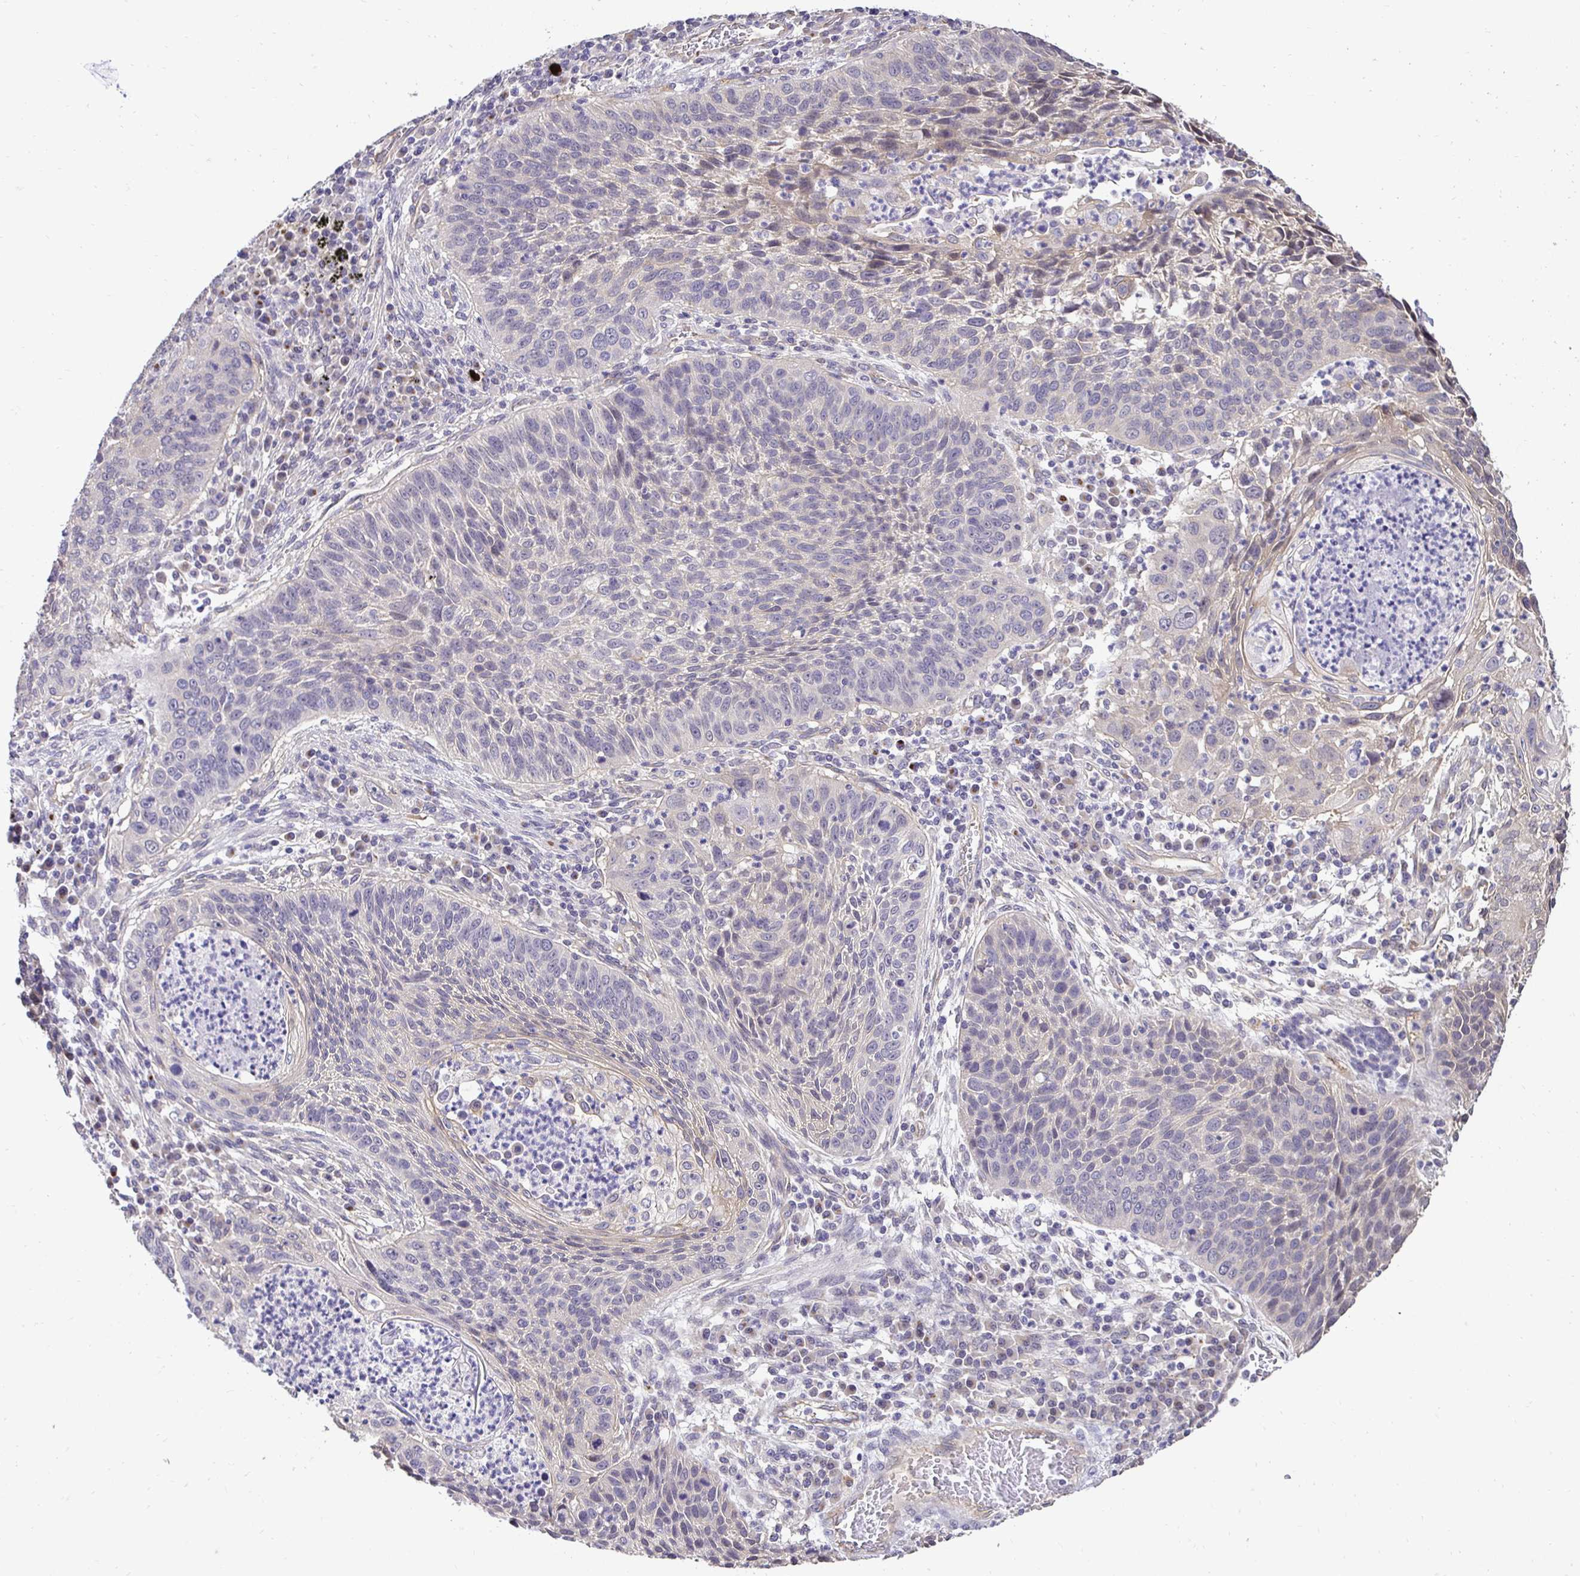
{"staining": {"intensity": "negative", "quantity": "none", "location": "none"}, "tissue": "lung cancer", "cell_type": "Tumor cells", "image_type": "cancer", "snomed": [{"axis": "morphology", "description": "Squamous cell carcinoma, NOS"}, {"axis": "morphology", "description": "Squamous cell carcinoma, metastatic, NOS"}, {"axis": "topography", "description": "Lung"}, {"axis": "topography", "description": "Pleura, NOS"}], "caption": "Tumor cells are negative for protein expression in human metastatic squamous cell carcinoma (lung).", "gene": "SLC9A1", "patient": {"sex": "male", "age": 72}}